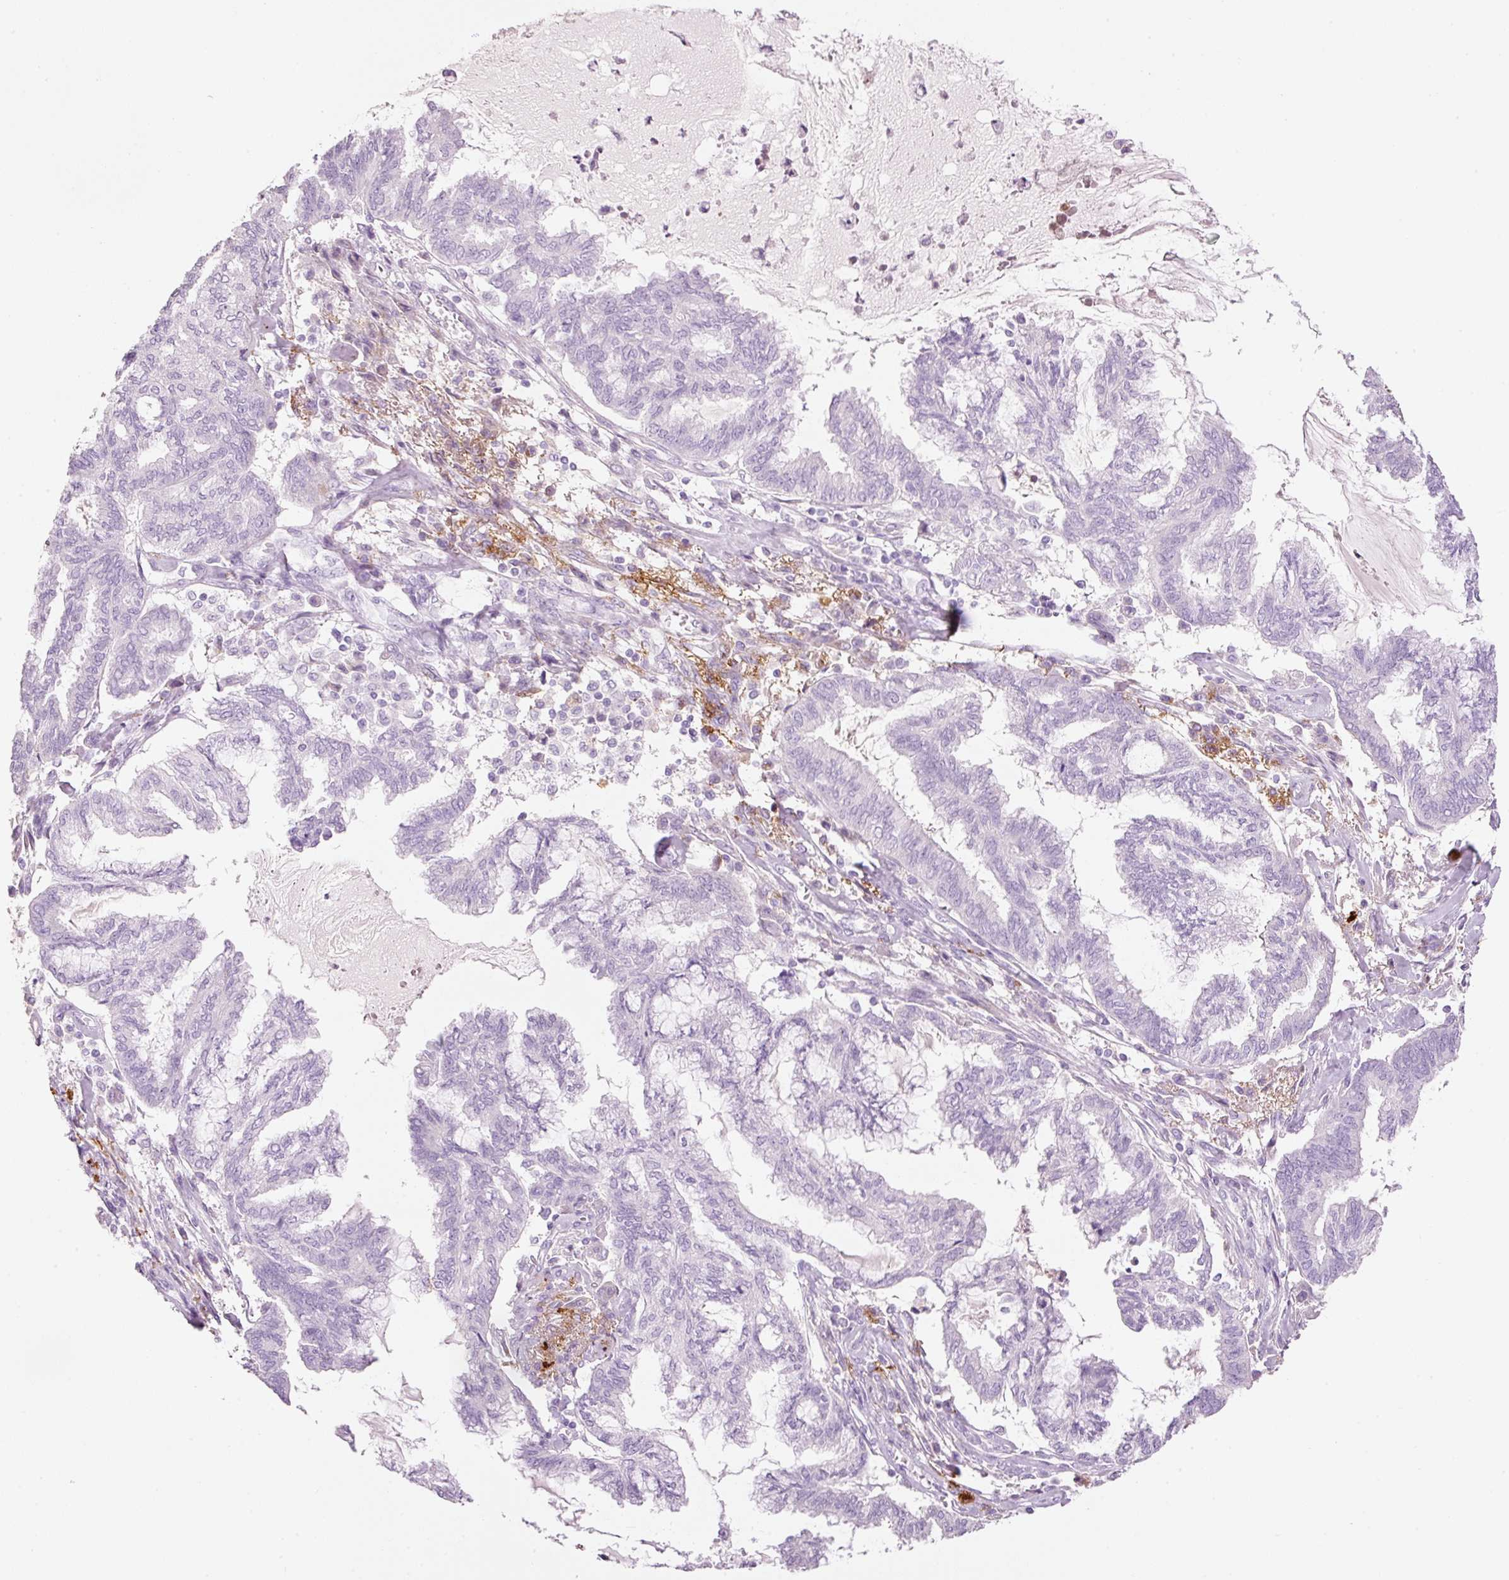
{"staining": {"intensity": "negative", "quantity": "none", "location": "none"}, "tissue": "endometrial cancer", "cell_type": "Tumor cells", "image_type": "cancer", "snomed": [{"axis": "morphology", "description": "Adenocarcinoma, NOS"}, {"axis": "topography", "description": "Endometrium"}], "caption": "Immunohistochemistry (IHC) image of endometrial cancer stained for a protein (brown), which demonstrates no positivity in tumor cells.", "gene": "MFAP4", "patient": {"sex": "female", "age": 86}}